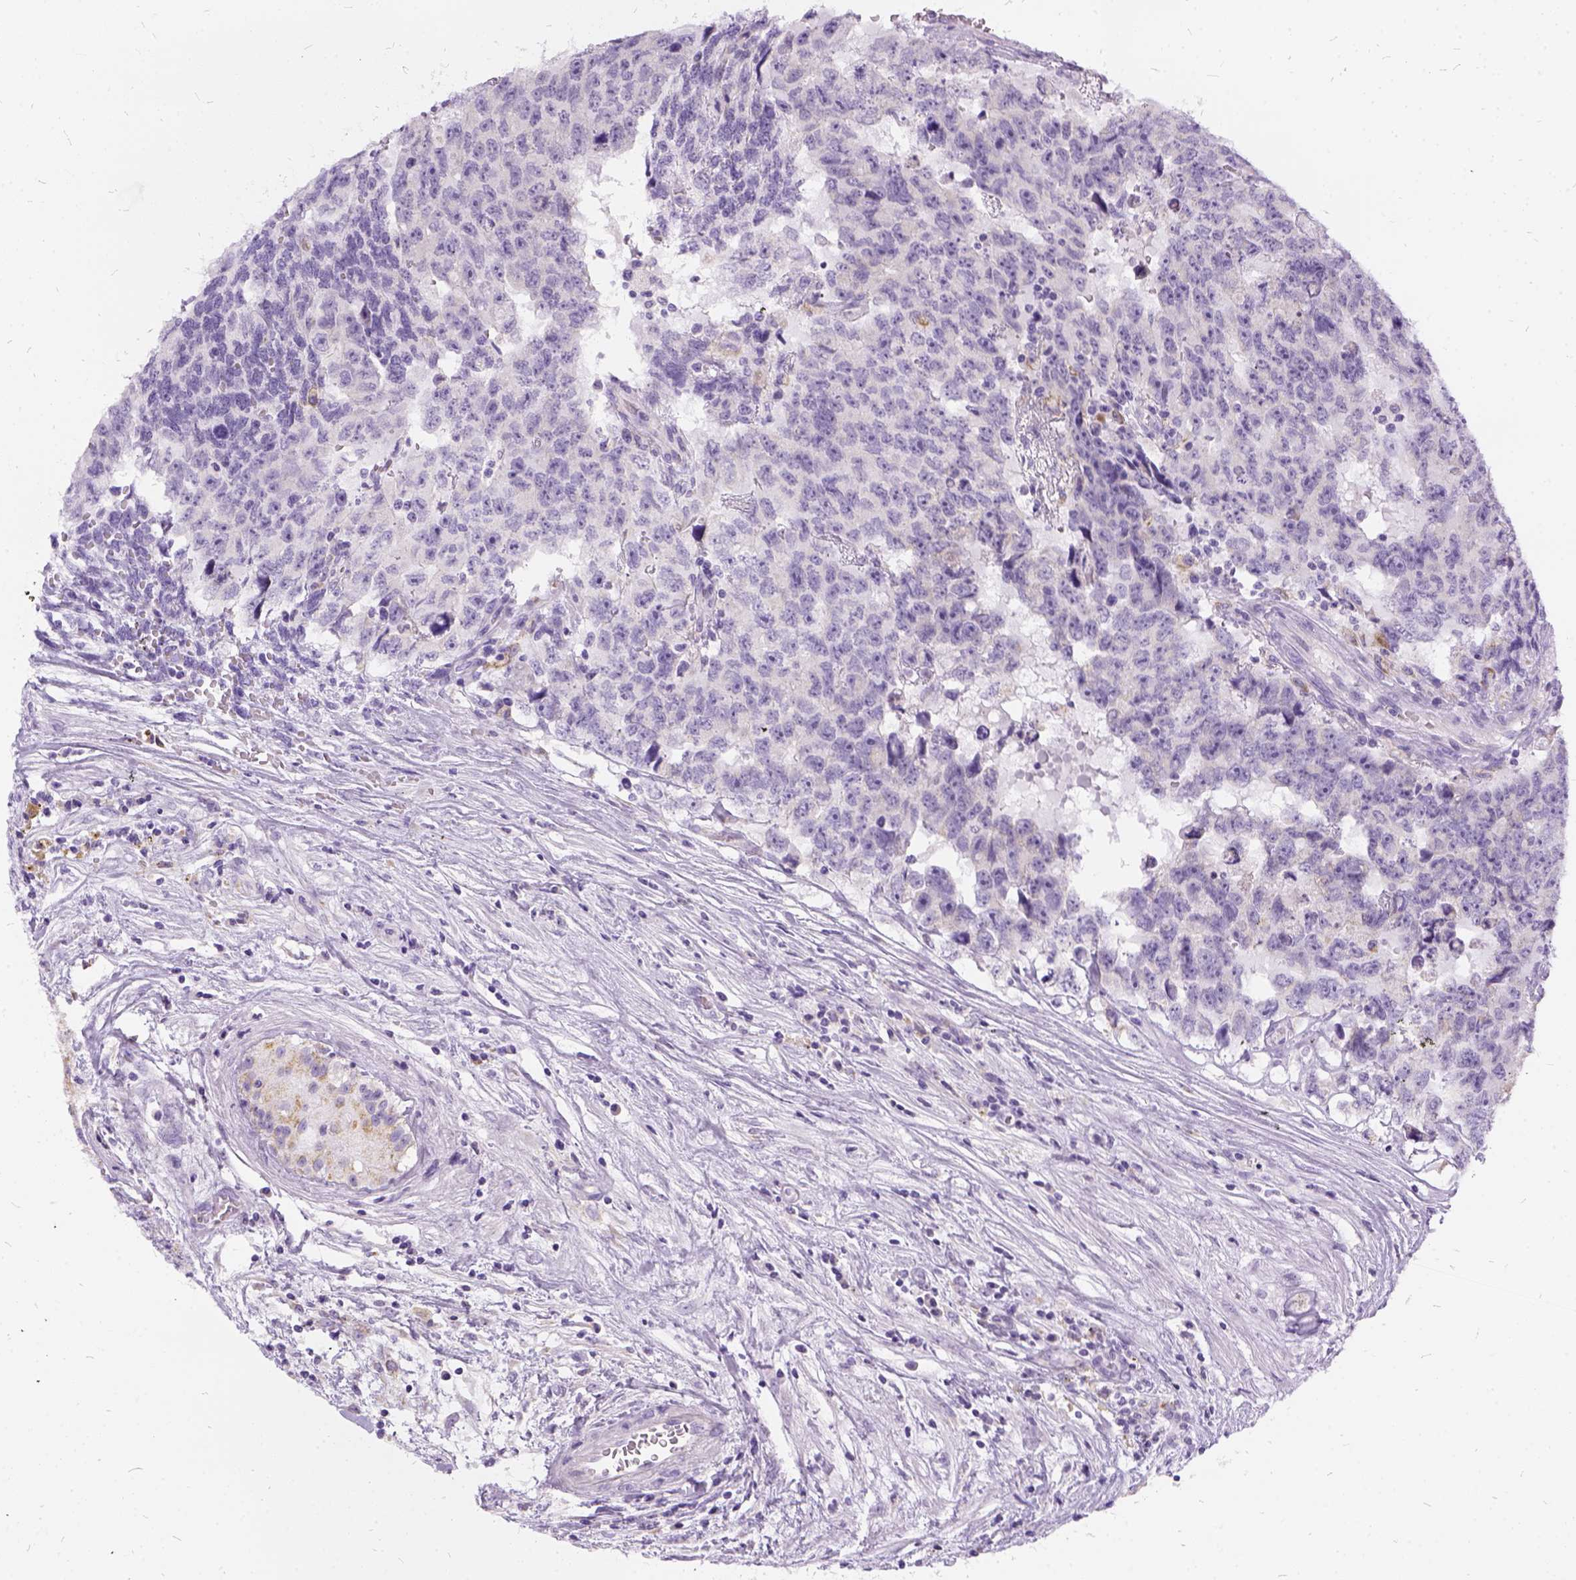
{"staining": {"intensity": "negative", "quantity": "none", "location": "none"}, "tissue": "testis cancer", "cell_type": "Tumor cells", "image_type": "cancer", "snomed": [{"axis": "morphology", "description": "Carcinoma, Embryonal, NOS"}, {"axis": "topography", "description": "Testis"}], "caption": "The immunohistochemistry image has no significant expression in tumor cells of testis cancer tissue.", "gene": "FDX1", "patient": {"sex": "male", "age": 24}}